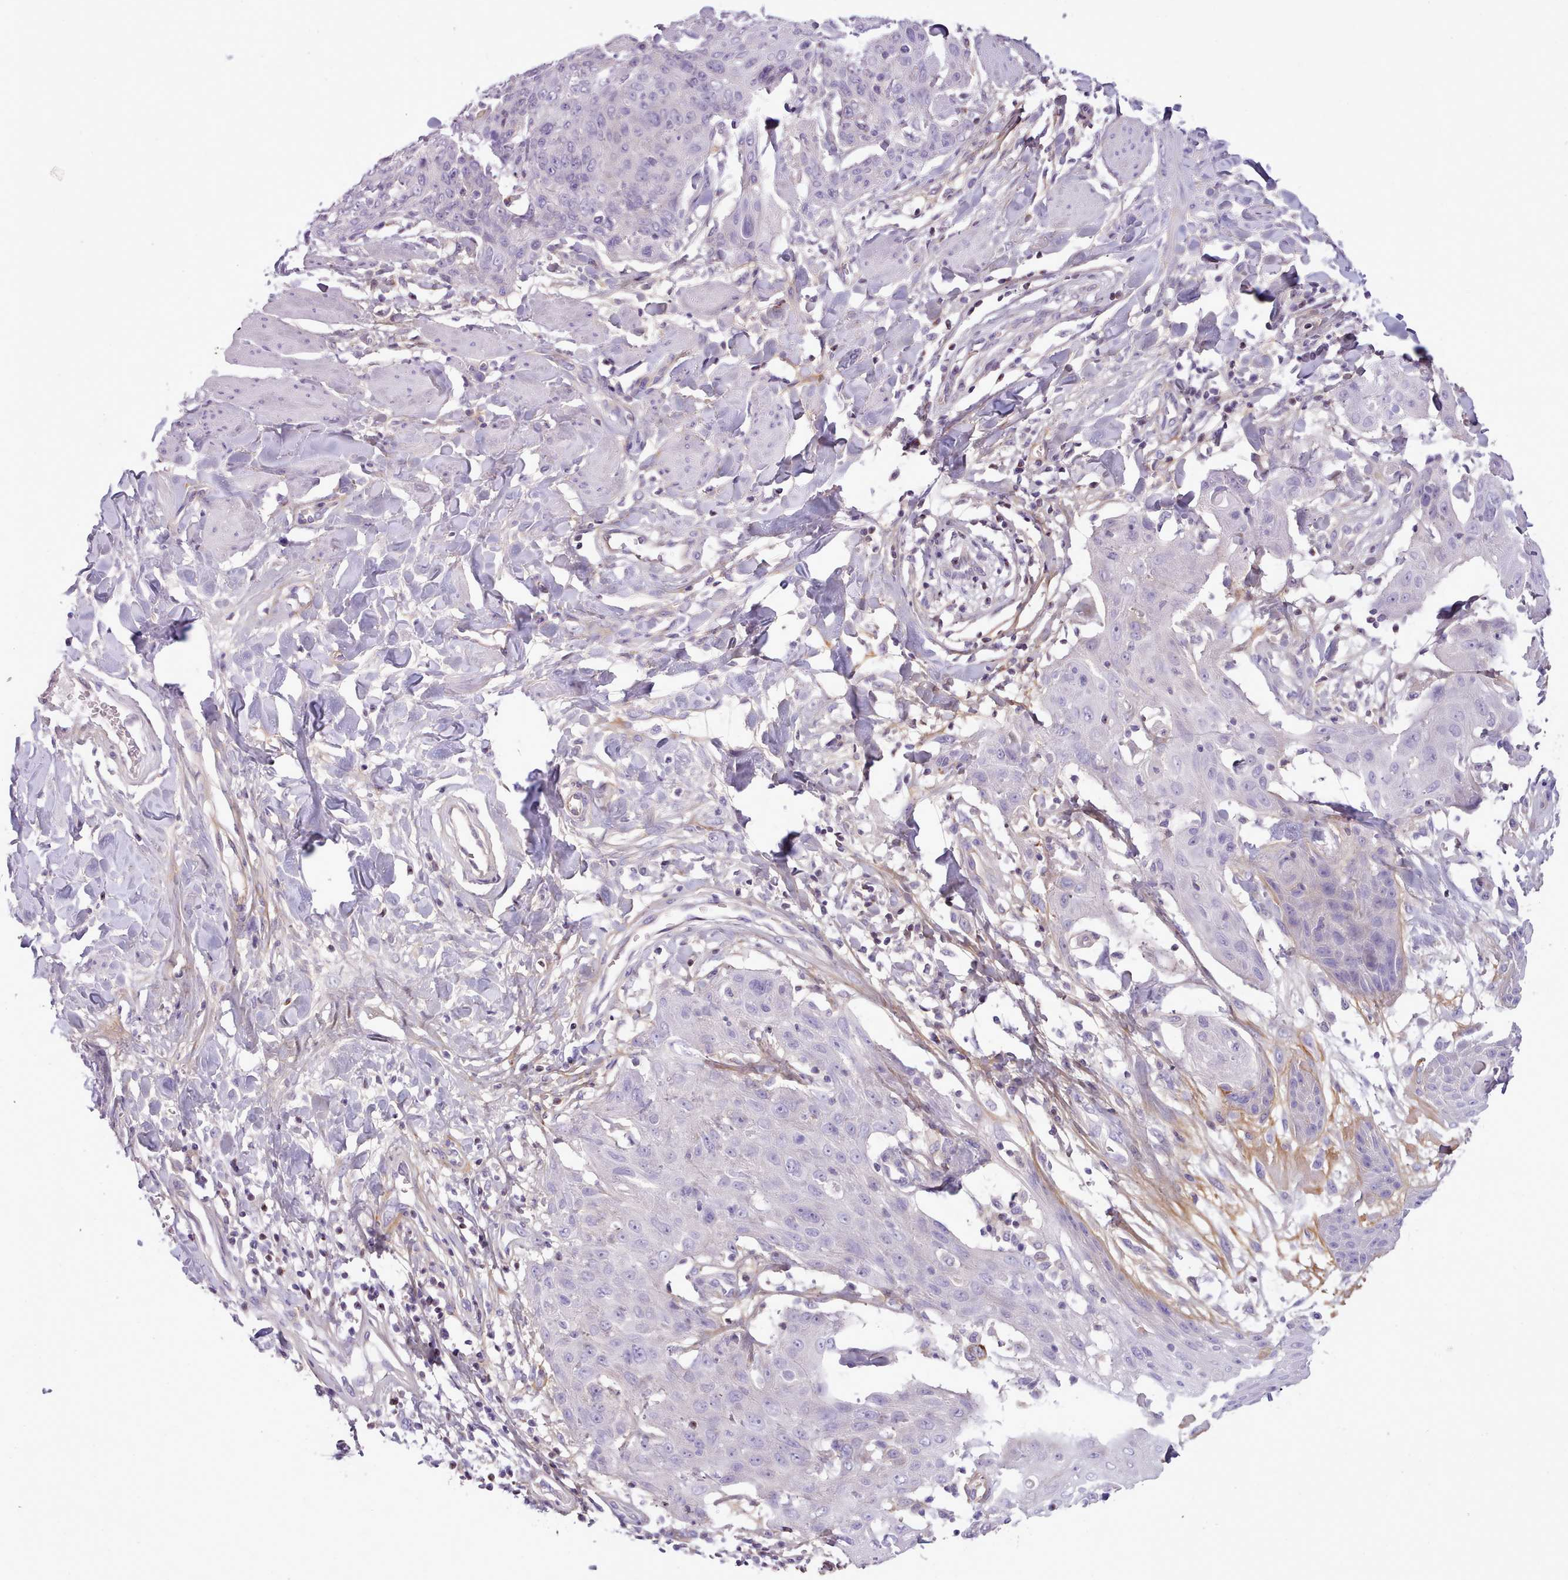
{"staining": {"intensity": "negative", "quantity": "none", "location": "none"}, "tissue": "skin cancer", "cell_type": "Tumor cells", "image_type": "cancer", "snomed": [{"axis": "morphology", "description": "Squamous cell carcinoma, NOS"}, {"axis": "topography", "description": "Skin"}, {"axis": "topography", "description": "Vulva"}], "caption": "This is a image of immunohistochemistry staining of squamous cell carcinoma (skin), which shows no positivity in tumor cells. (DAB immunohistochemistry, high magnification).", "gene": "CYP2A13", "patient": {"sex": "female", "age": 85}}